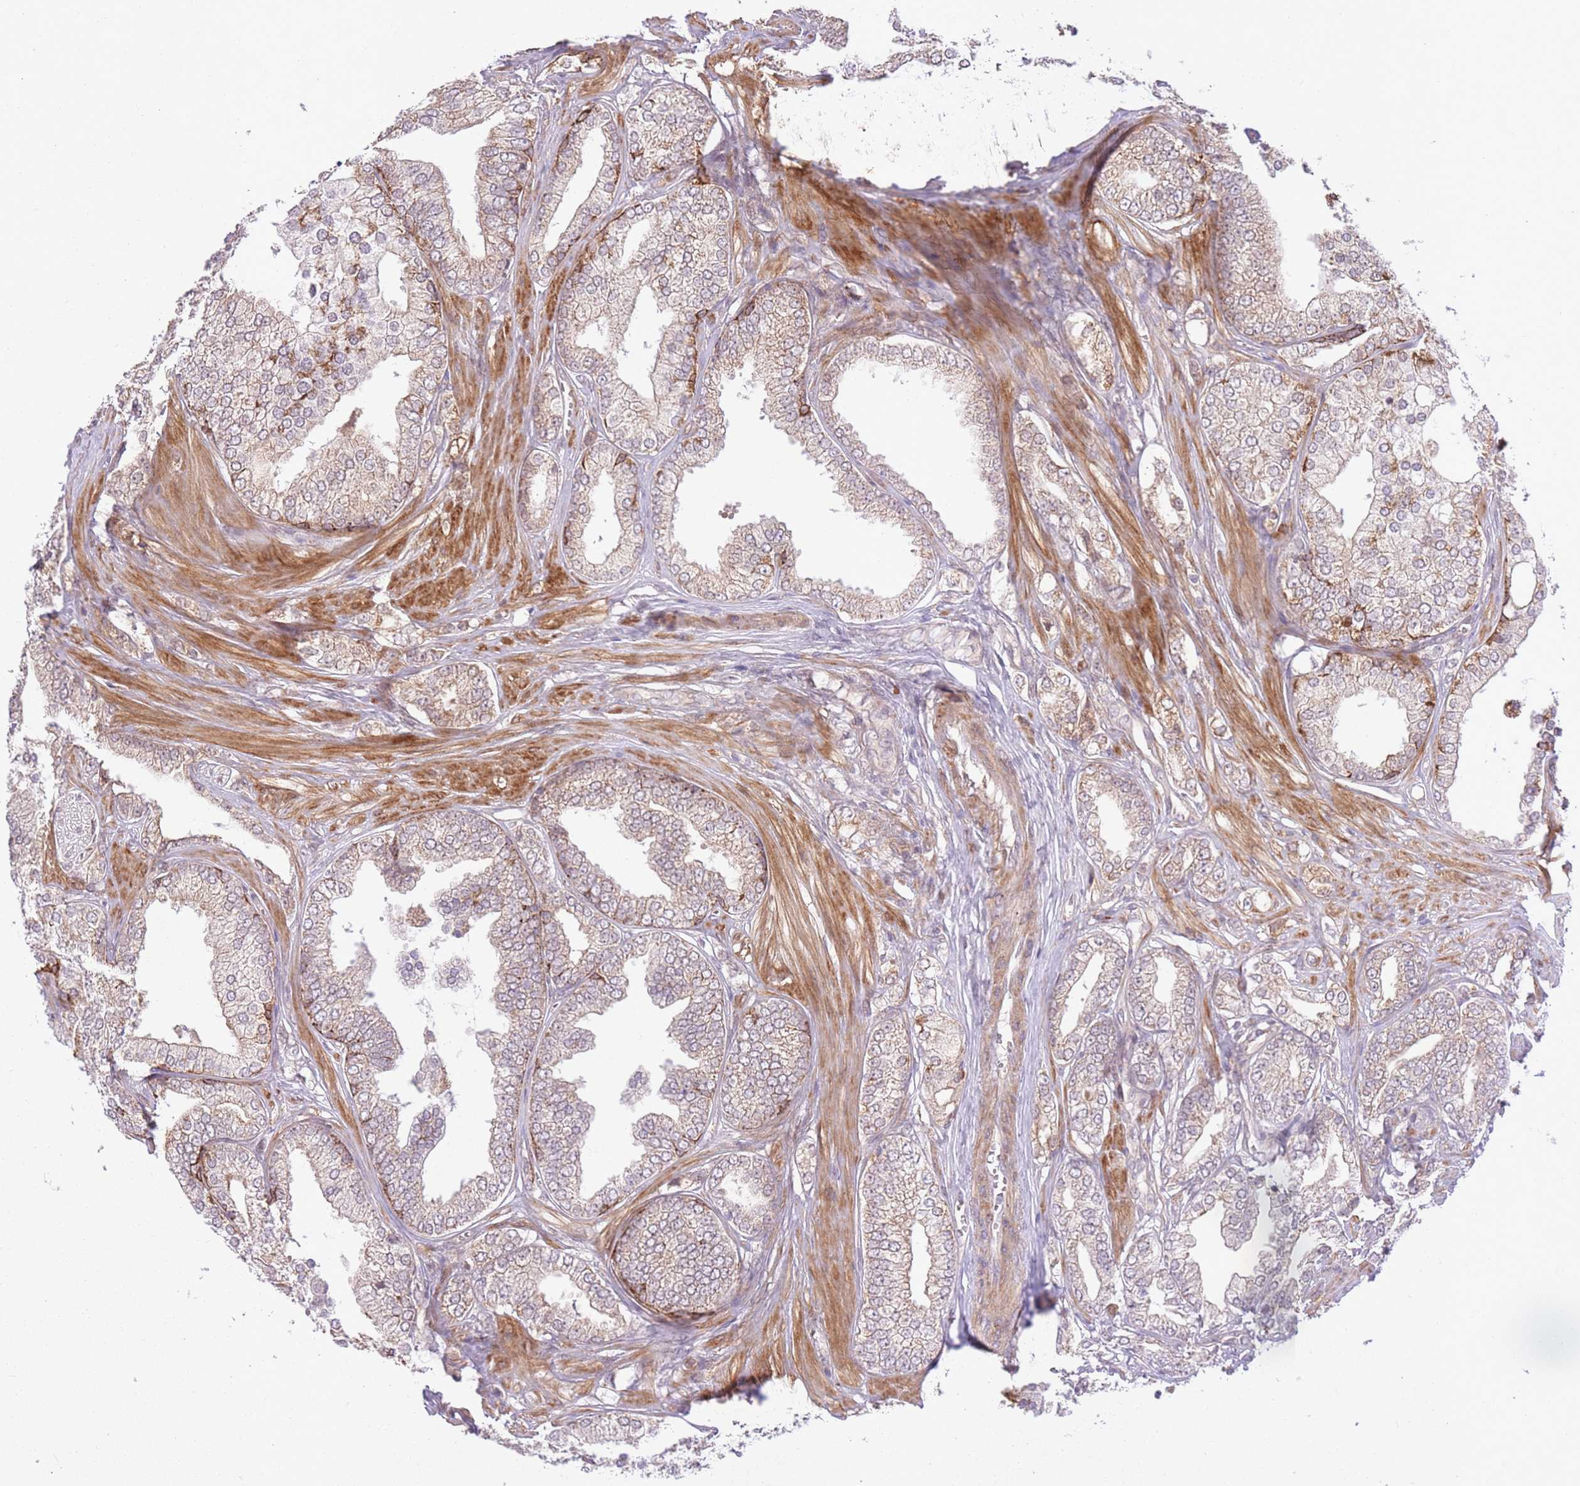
{"staining": {"intensity": "weak", "quantity": "25%-75%", "location": "cytoplasmic/membranous"}, "tissue": "prostate cancer", "cell_type": "Tumor cells", "image_type": "cancer", "snomed": [{"axis": "morphology", "description": "Adenocarcinoma, High grade"}, {"axis": "topography", "description": "Prostate"}], "caption": "Immunohistochemical staining of prostate cancer (adenocarcinoma (high-grade)) demonstrates low levels of weak cytoplasmic/membranous expression in approximately 25%-75% of tumor cells.", "gene": "POLR3F", "patient": {"sex": "male", "age": 50}}